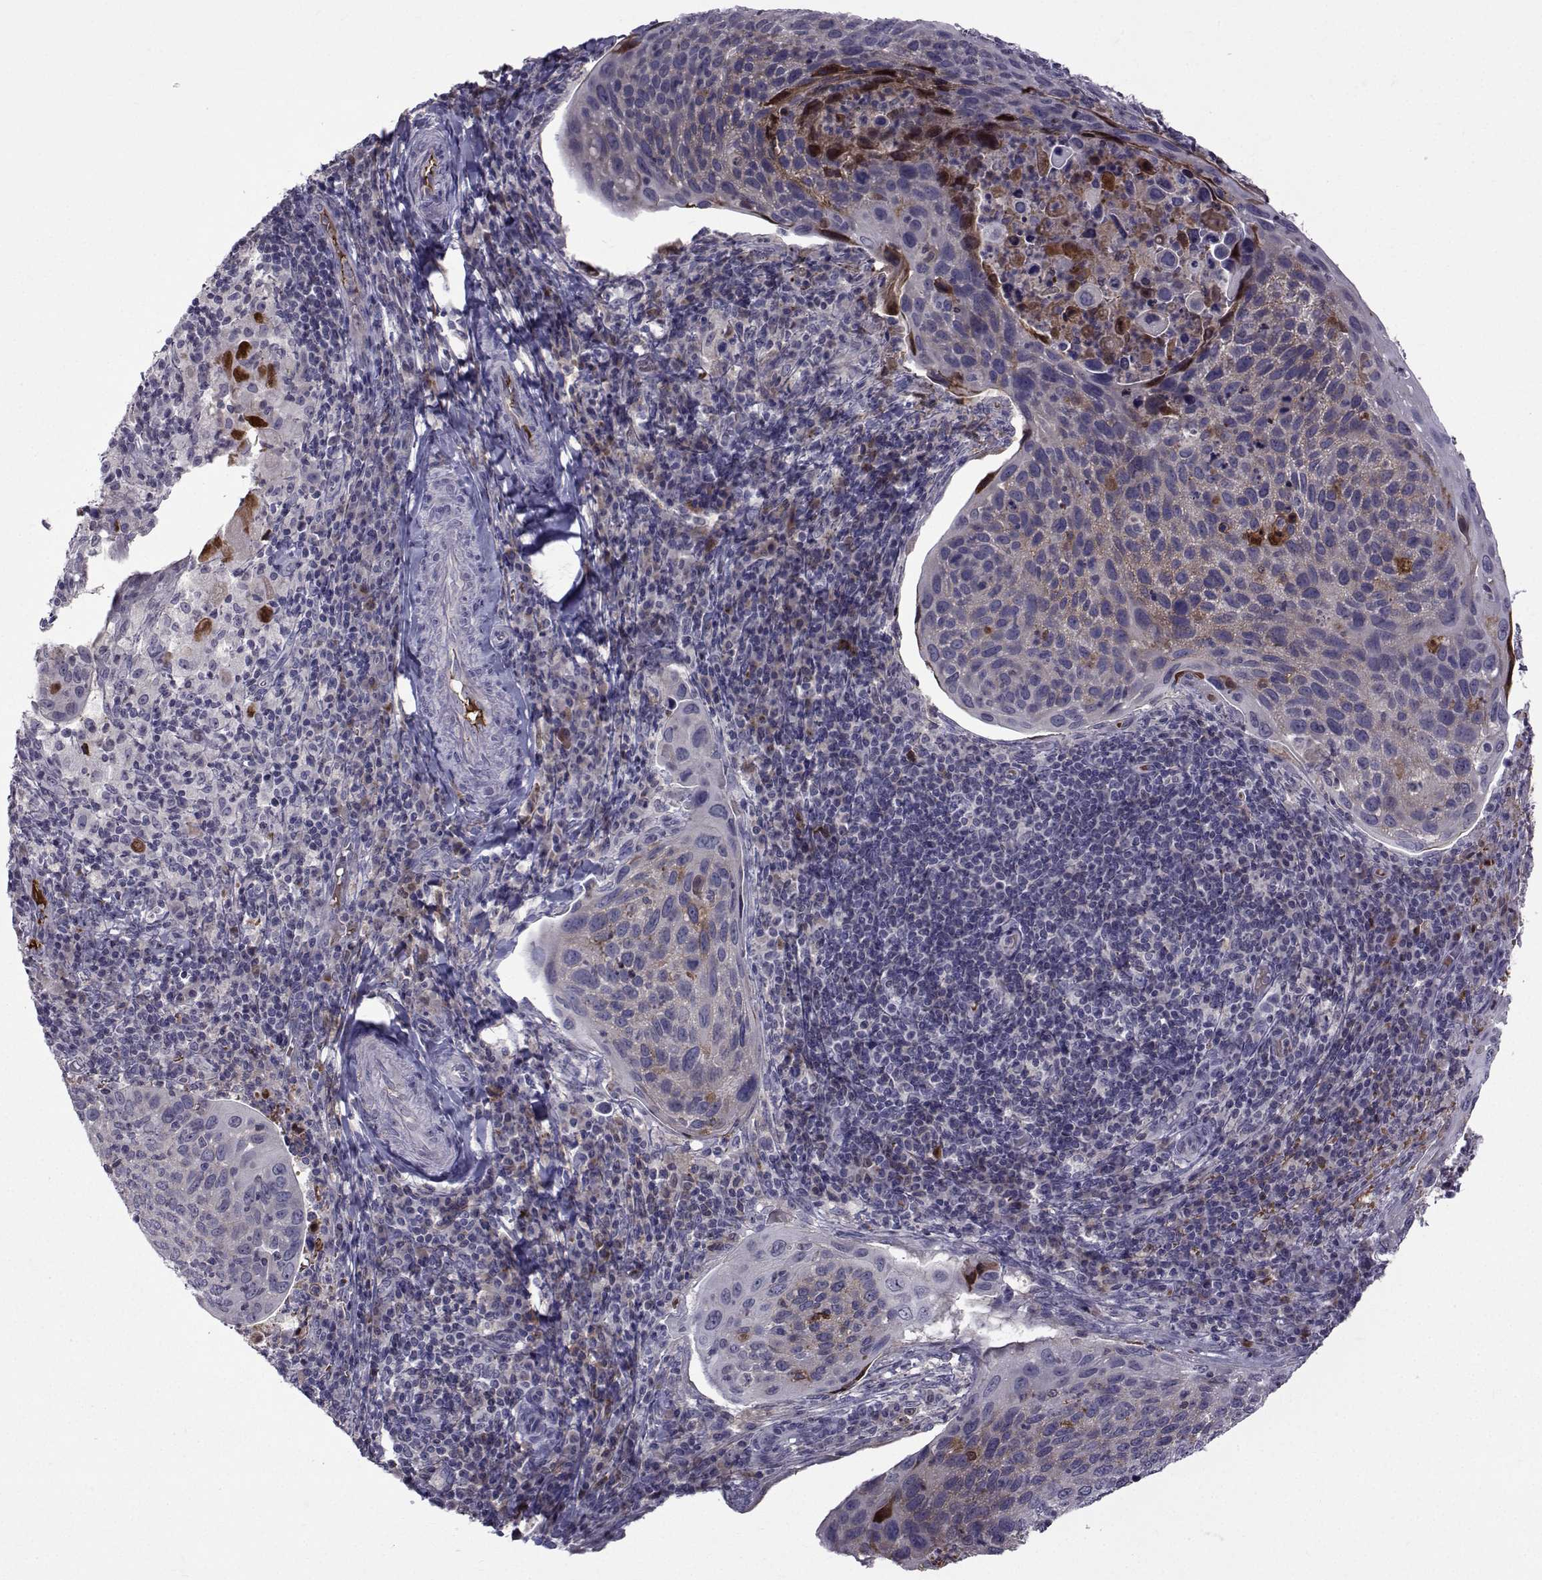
{"staining": {"intensity": "weak", "quantity": "25%-75%", "location": "cytoplasmic/membranous"}, "tissue": "cervical cancer", "cell_type": "Tumor cells", "image_type": "cancer", "snomed": [{"axis": "morphology", "description": "Squamous cell carcinoma, NOS"}, {"axis": "topography", "description": "Cervix"}], "caption": "Immunohistochemistry (IHC) of squamous cell carcinoma (cervical) reveals low levels of weak cytoplasmic/membranous staining in about 25%-75% of tumor cells. The protein of interest is shown in brown color, while the nuclei are stained blue.", "gene": "TNFRSF11B", "patient": {"sex": "female", "age": 54}}